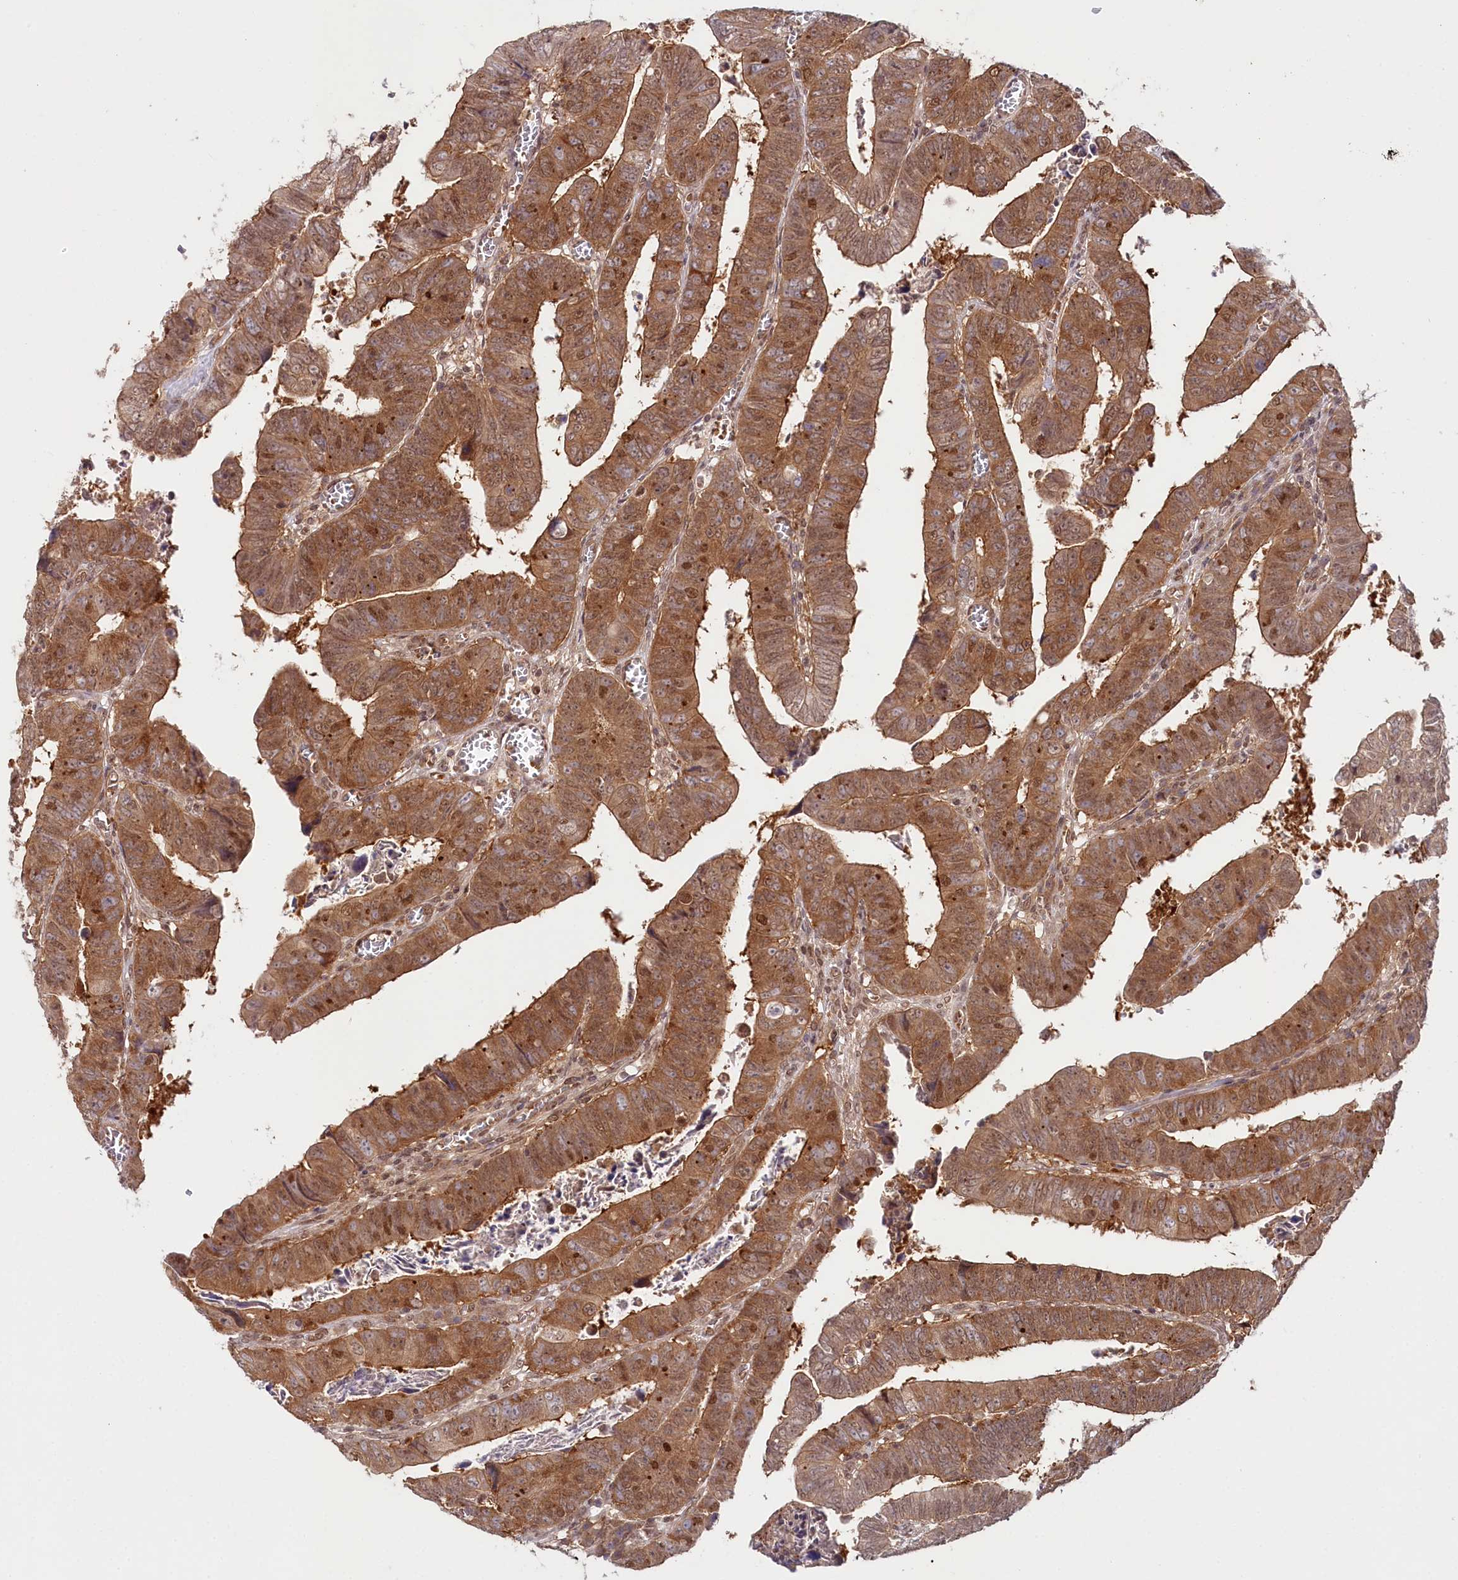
{"staining": {"intensity": "moderate", "quantity": ">75%", "location": "cytoplasmic/membranous,nuclear"}, "tissue": "colorectal cancer", "cell_type": "Tumor cells", "image_type": "cancer", "snomed": [{"axis": "morphology", "description": "Normal tissue, NOS"}, {"axis": "morphology", "description": "Adenocarcinoma, NOS"}, {"axis": "topography", "description": "Rectum"}], "caption": "Adenocarcinoma (colorectal) stained with a protein marker demonstrates moderate staining in tumor cells.", "gene": "CCDC65", "patient": {"sex": "female", "age": 65}}